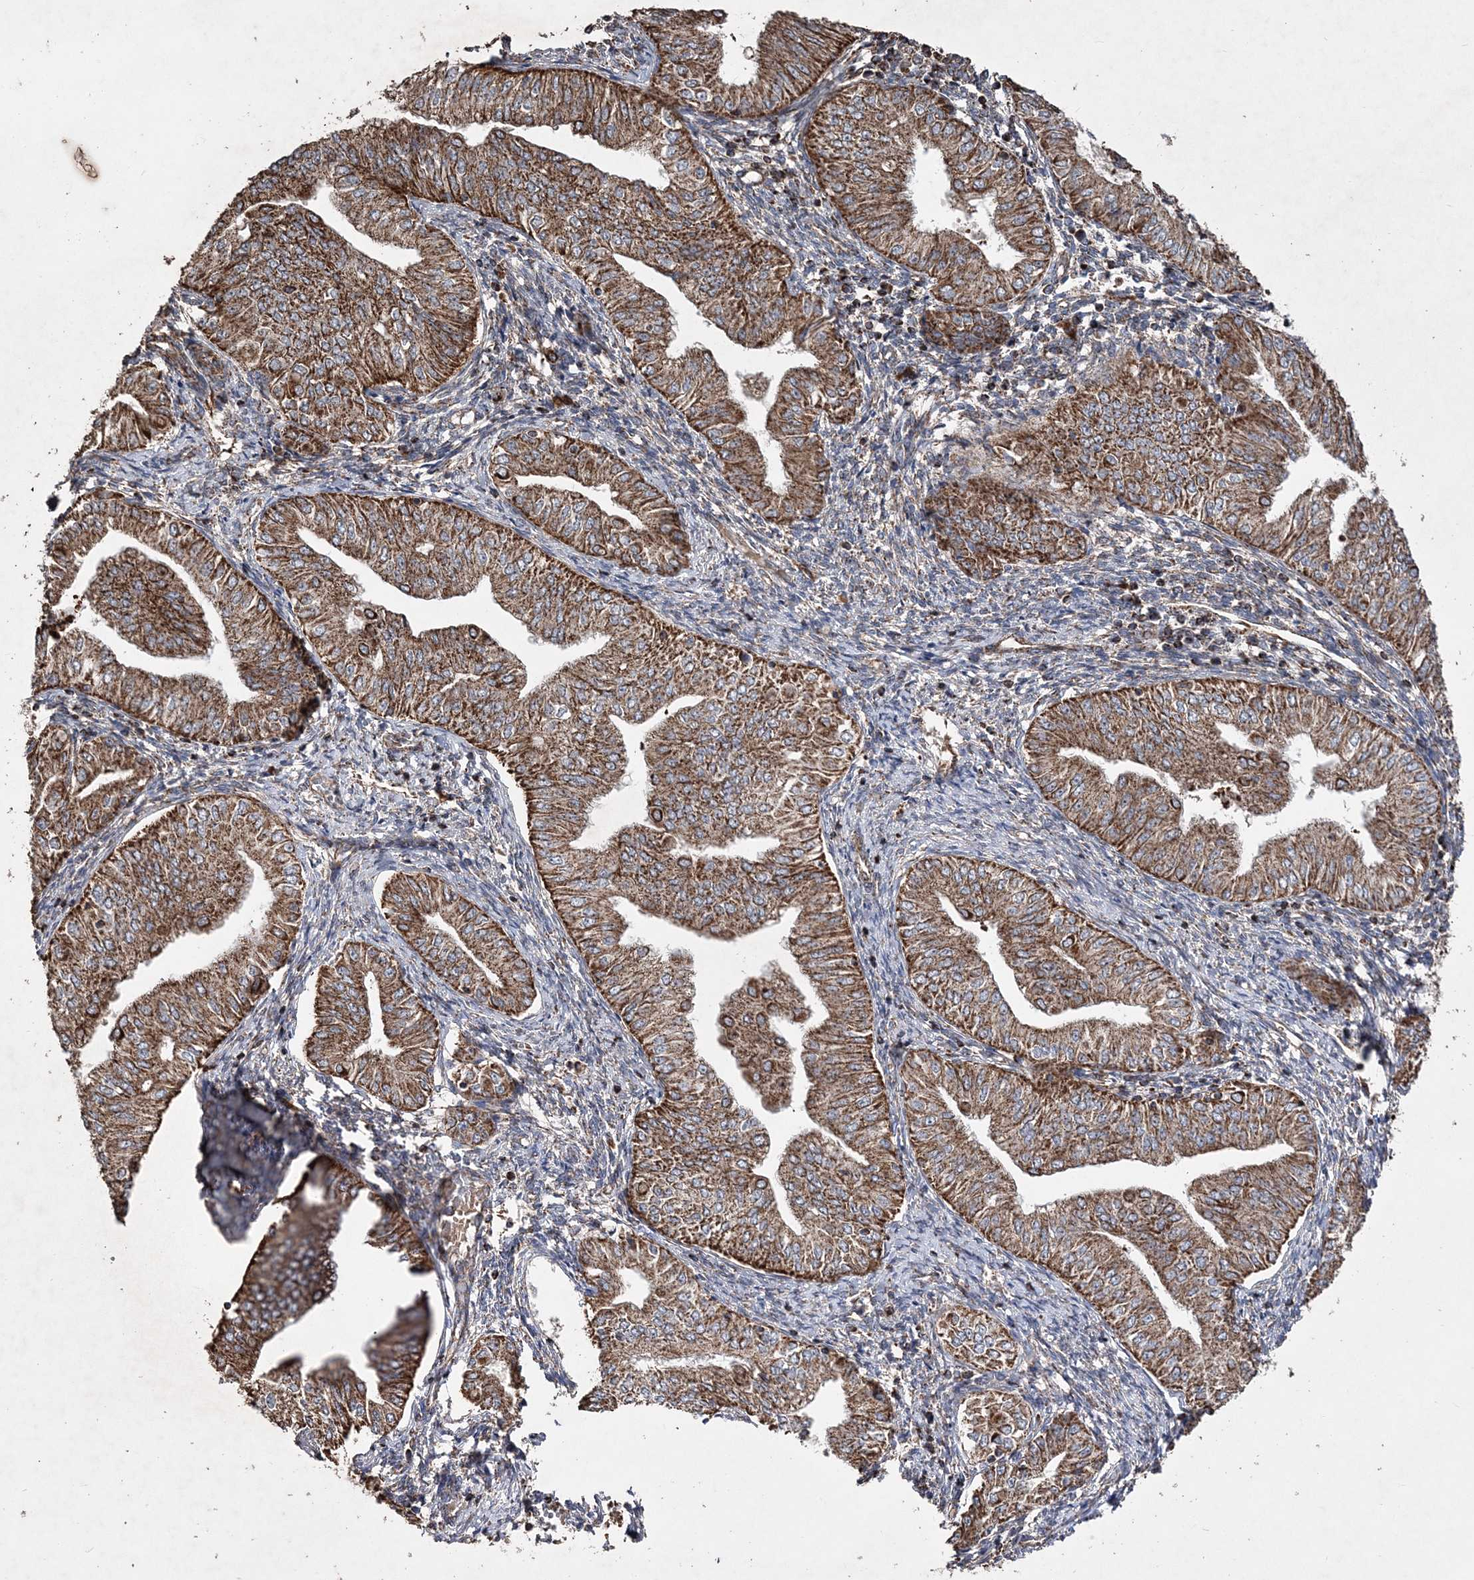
{"staining": {"intensity": "strong", "quantity": ">75%", "location": "cytoplasmic/membranous"}, "tissue": "endometrial cancer", "cell_type": "Tumor cells", "image_type": "cancer", "snomed": [{"axis": "morphology", "description": "Normal tissue, NOS"}, {"axis": "morphology", "description": "Adenocarcinoma, NOS"}, {"axis": "topography", "description": "Endometrium"}], "caption": "Brown immunohistochemical staining in human endometrial cancer displays strong cytoplasmic/membranous expression in approximately >75% of tumor cells.", "gene": "POC5", "patient": {"sex": "female", "age": 53}}